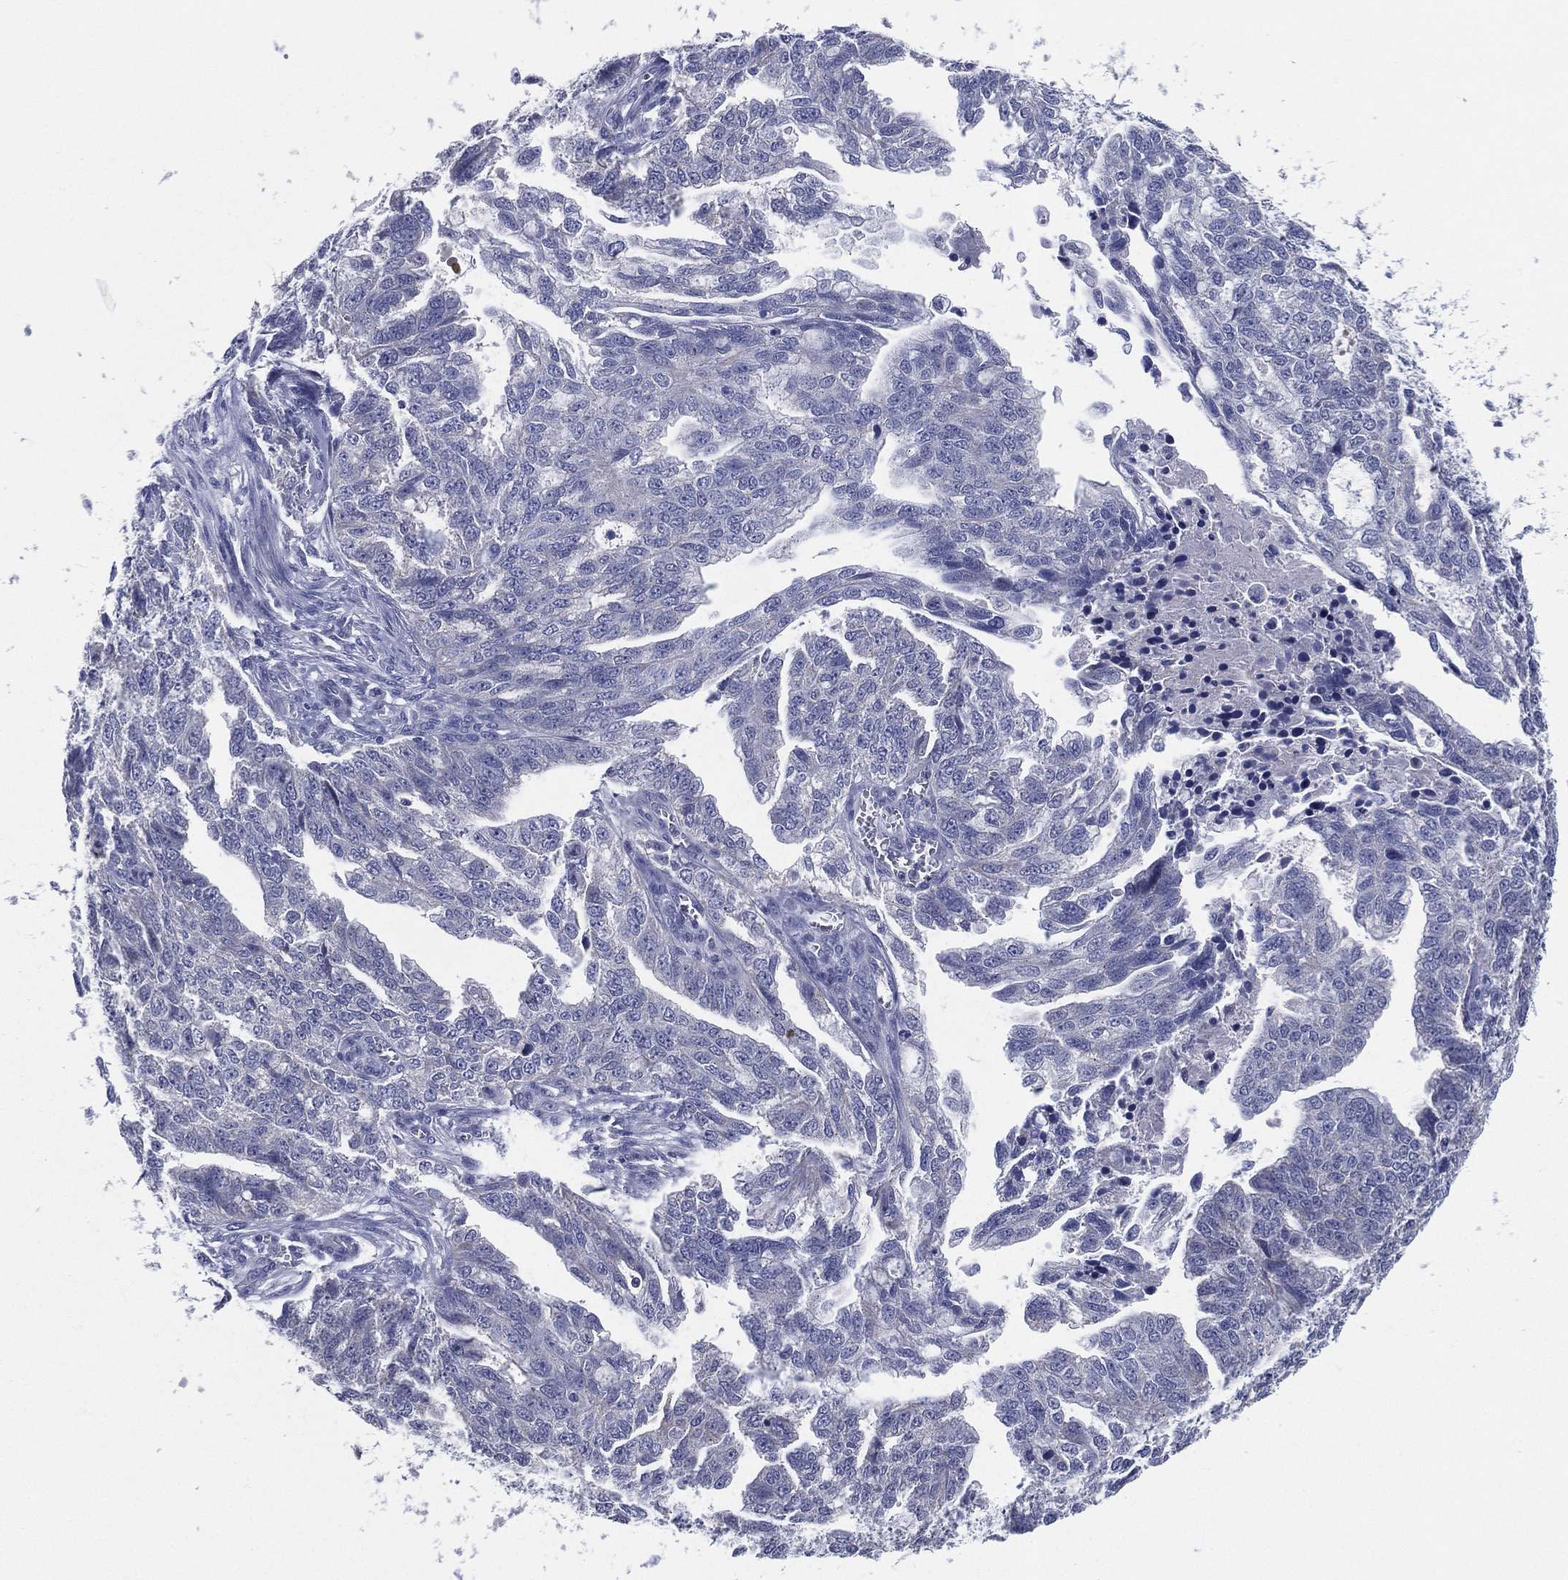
{"staining": {"intensity": "negative", "quantity": "none", "location": "none"}, "tissue": "ovarian cancer", "cell_type": "Tumor cells", "image_type": "cancer", "snomed": [{"axis": "morphology", "description": "Cystadenocarcinoma, serous, NOS"}, {"axis": "topography", "description": "Ovary"}], "caption": "The image shows no significant staining in tumor cells of serous cystadenocarcinoma (ovarian).", "gene": "SLC13A4", "patient": {"sex": "female", "age": 51}}